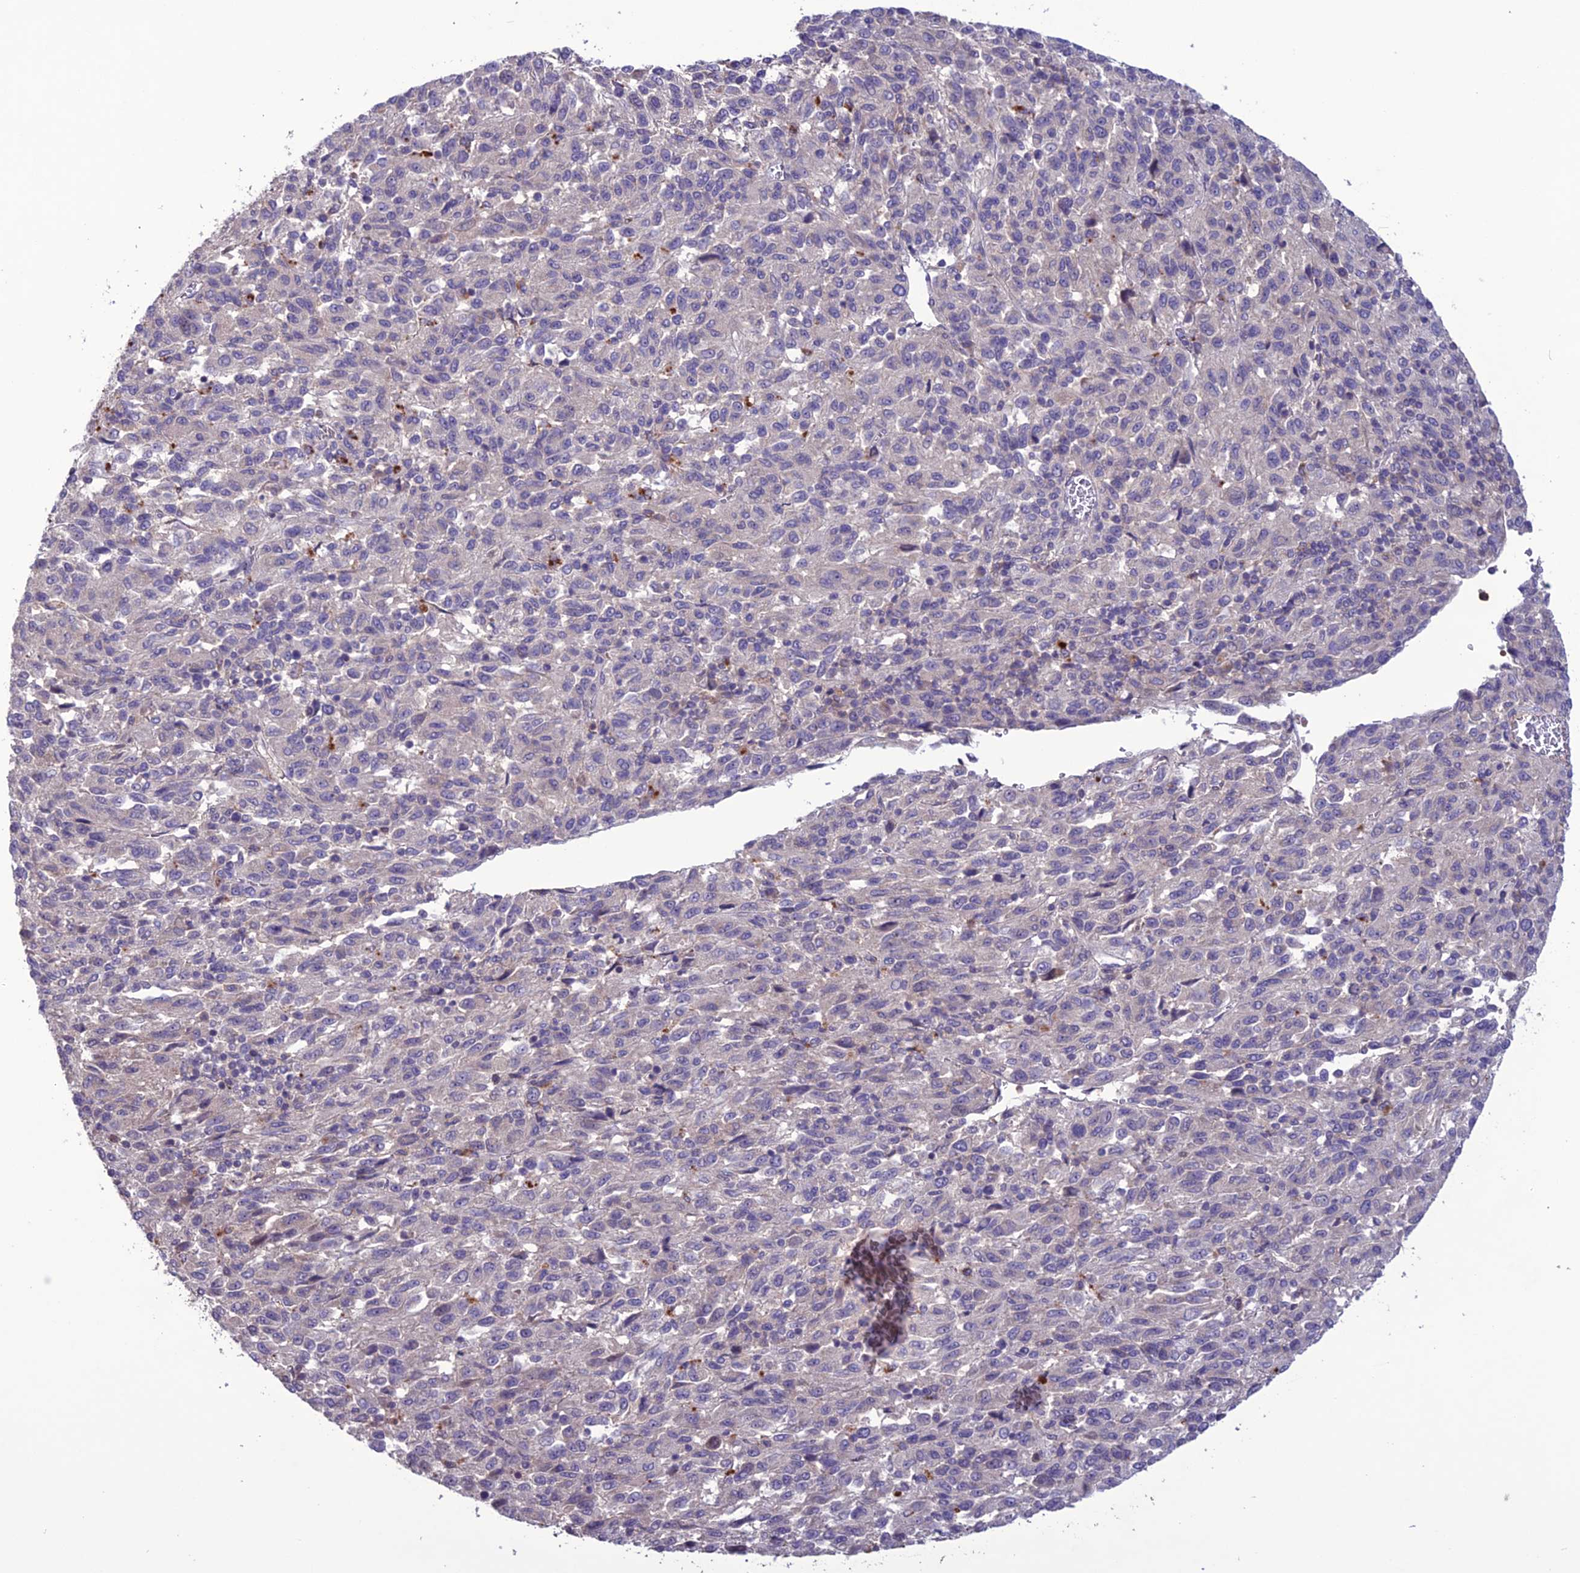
{"staining": {"intensity": "negative", "quantity": "none", "location": "none"}, "tissue": "melanoma", "cell_type": "Tumor cells", "image_type": "cancer", "snomed": [{"axis": "morphology", "description": "Malignant melanoma, Metastatic site"}, {"axis": "topography", "description": "Lung"}], "caption": "An immunohistochemistry (IHC) micrograph of malignant melanoma (metastatic site) is shown. There is no staining in tumor cells of malignant melanoma (metastatic site).", "gene": "C2orf76", "patient": {"sex": "male", "age": 64}}